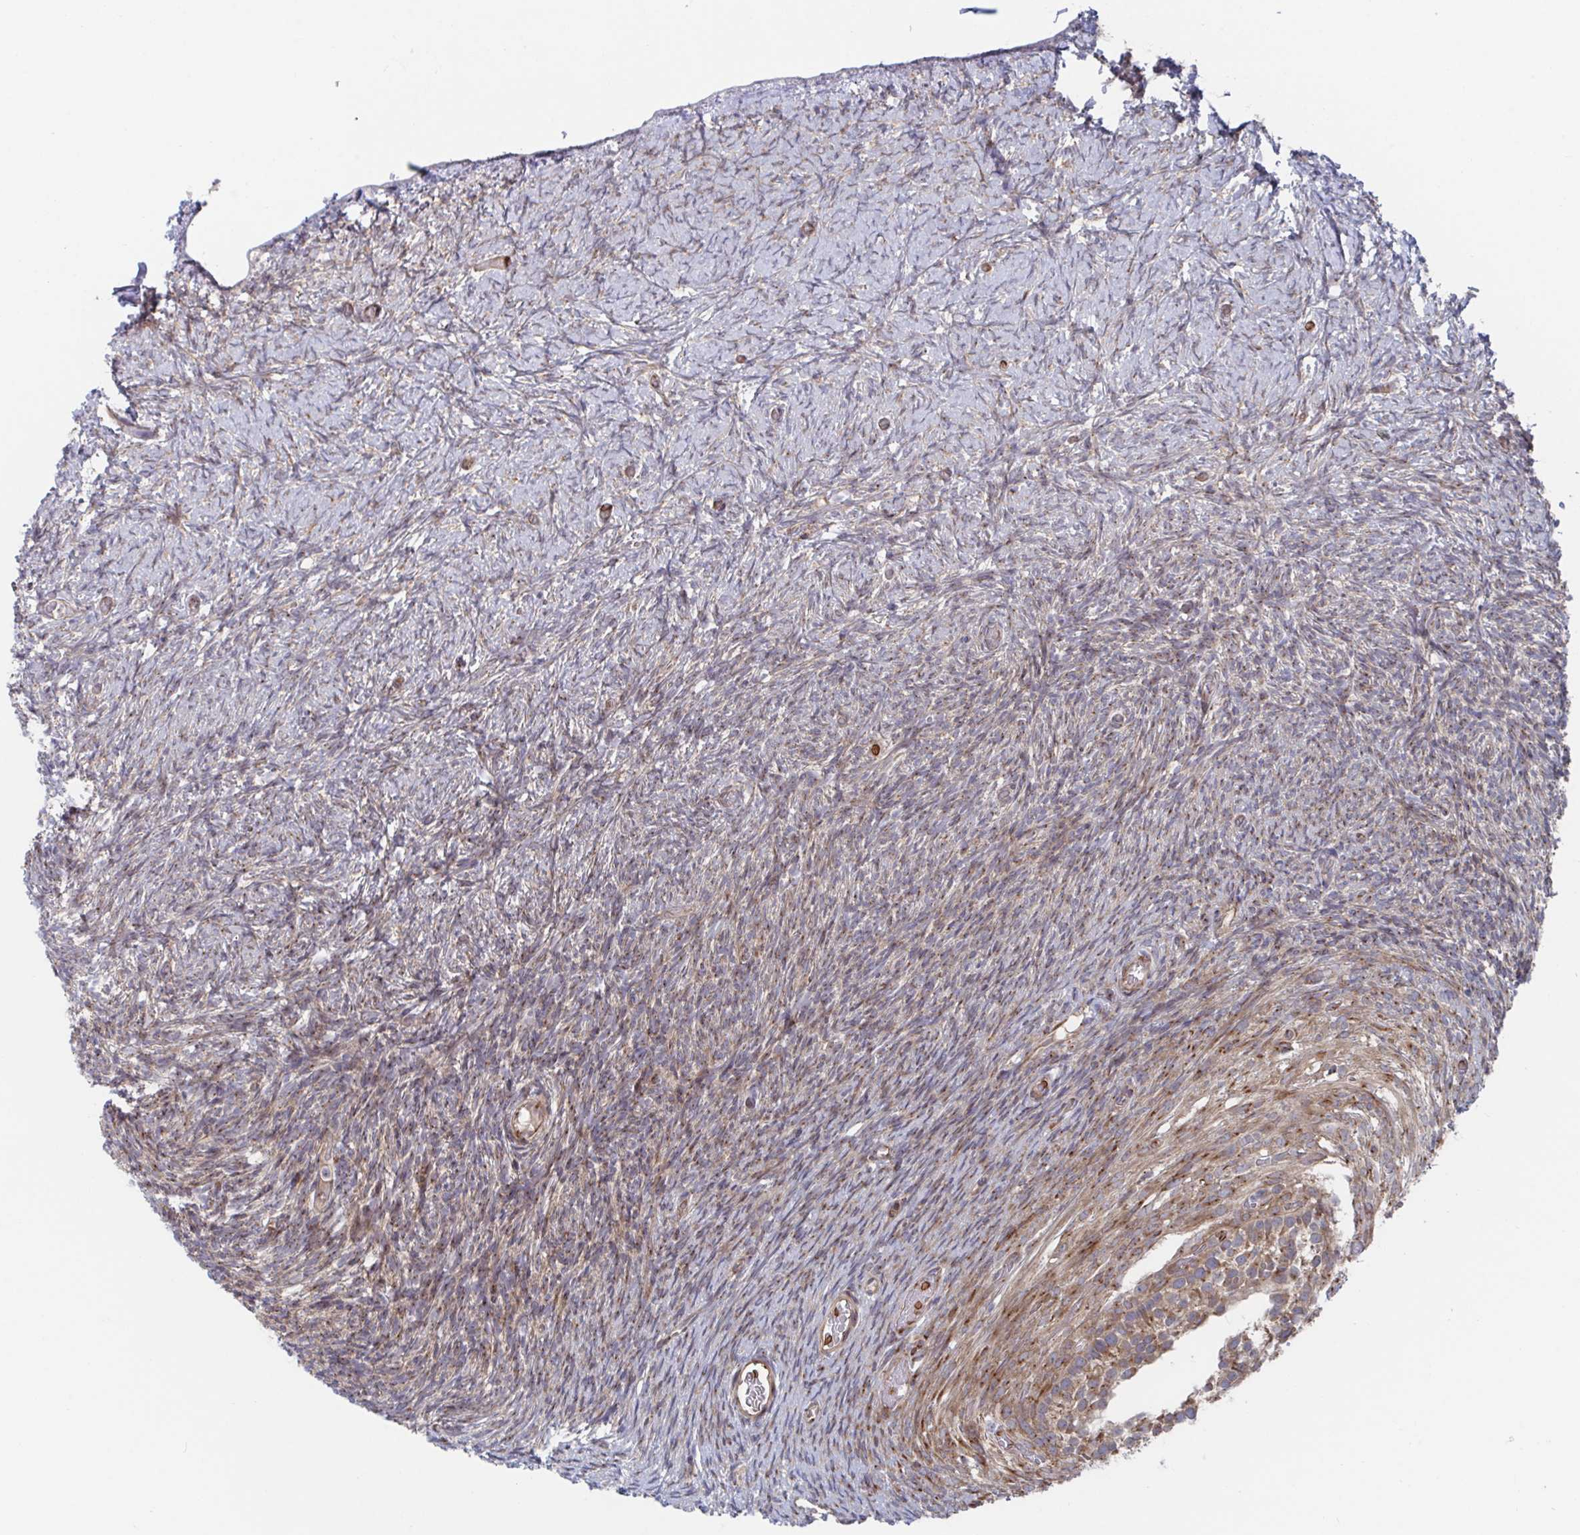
{"staining": {"intensity": "moderate", "quantity": "25%-75%", "location": "cytoplasmic/membranous"}, "tissue": "ovary", "cell_type": "Ovarian stroma cells", "image_type": "normal", "snomed": [{"axis": "morphology", "description": "Normal tissue, NOS"}, {"axis": "topography", "description": "Ovary"}], "caption": "A histopathology image of ovary stained for a protein demonstrates moderate cytoplasmic/membranous brown staining in ovarian stroma cells. The protein of interest is shown in brown color, while the nuclei are stained blue.", "gene": "FJX1", "patient": {"sex": "female", "age": 39}}